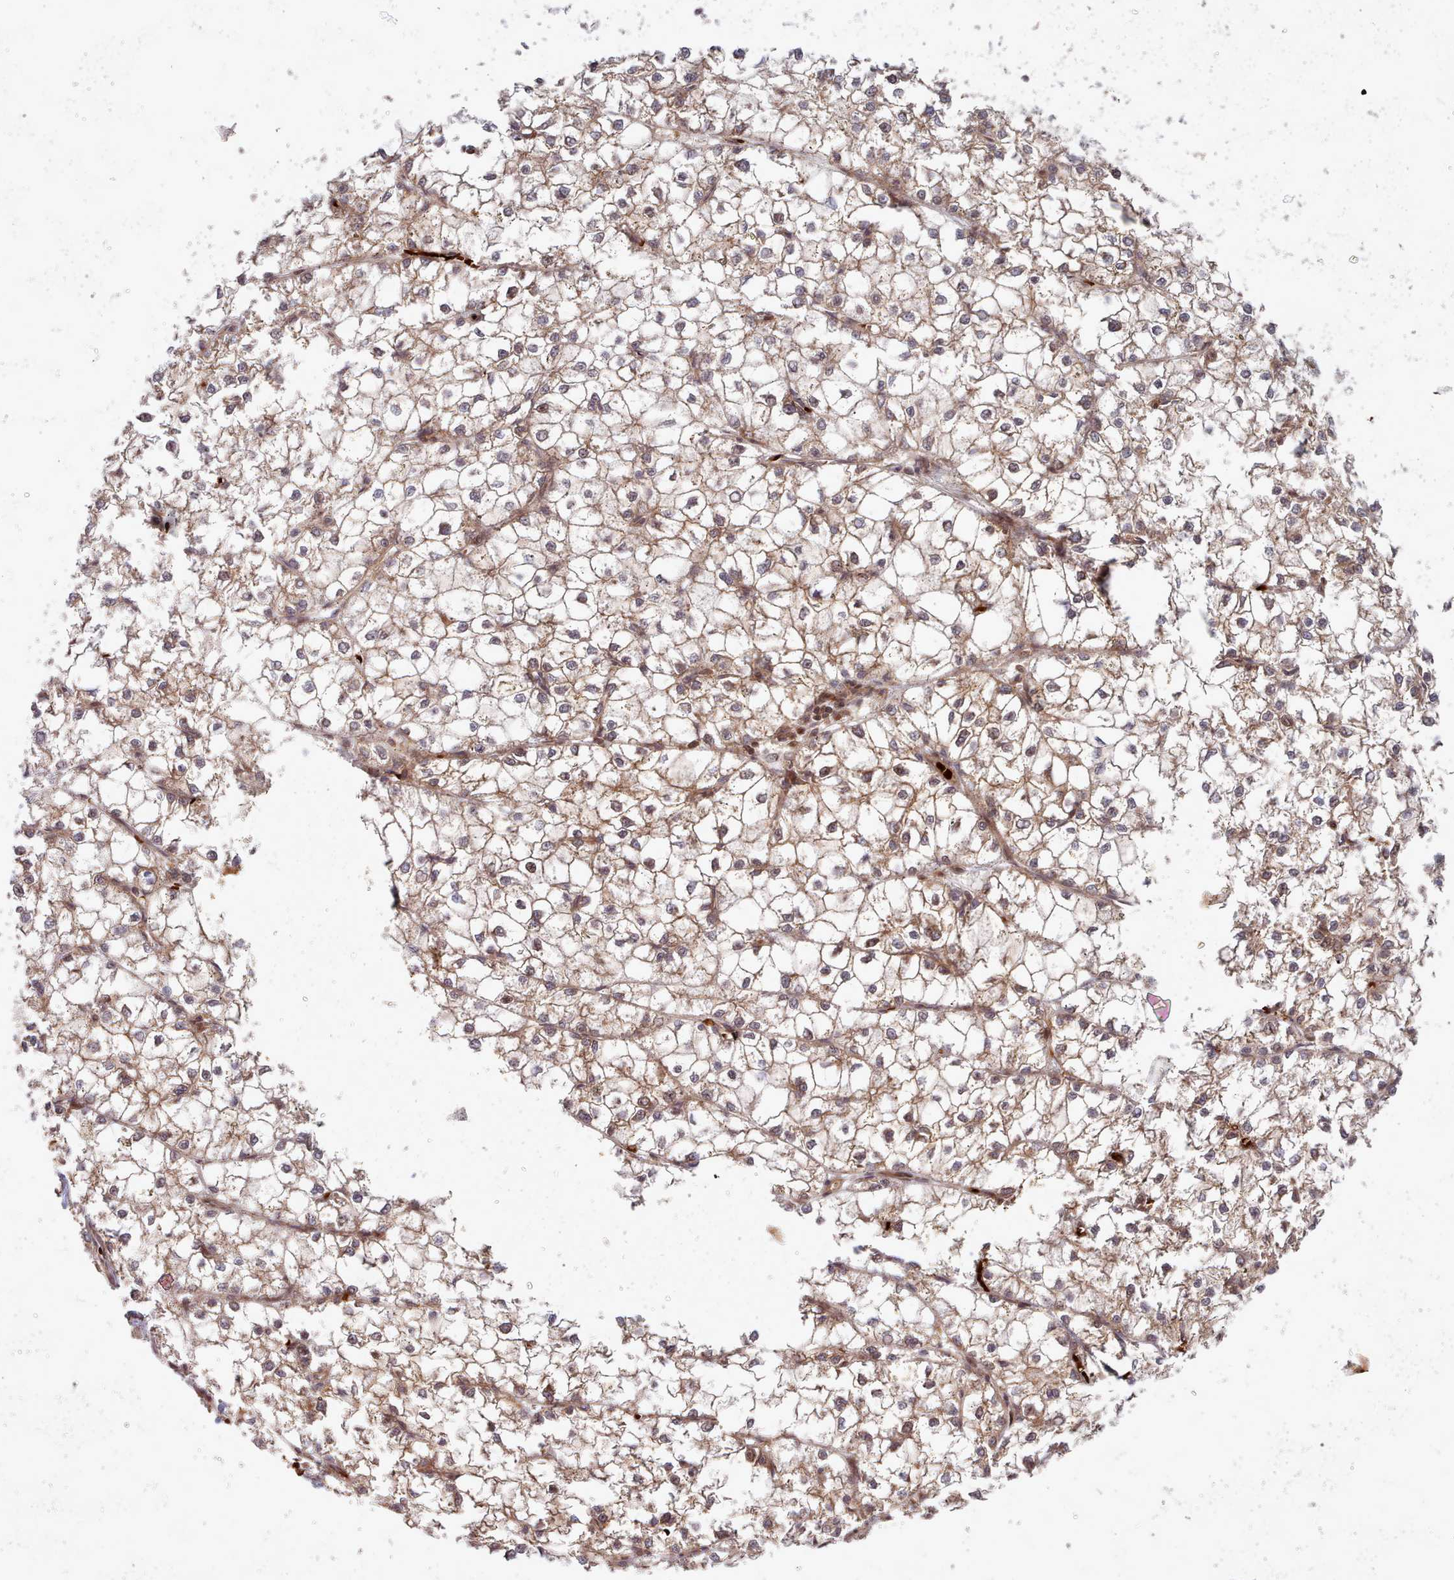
{"staining": {"intensity": "weak", "quantity": ">75%", "location": "cytoplasmic/membranous"}, "tissue": "liver cancer", "cell_type": "Tumor cells", "image_type": "cancer", "snomed": [{"axis": "morphology", "description": "Carcinoma, Hepatocellular, NOS"}, {"axis": "topography", "description": "Liver"}], "caption": "This photomicrograph exhibits IHC staining of human hepatocellular carcinoma (liver), with low weak cytoplasmic/membranous staining in approximately >75% of tumor cells.", "gene": "UBE2G1", "patient": {"sex": "female", "age": 43}}